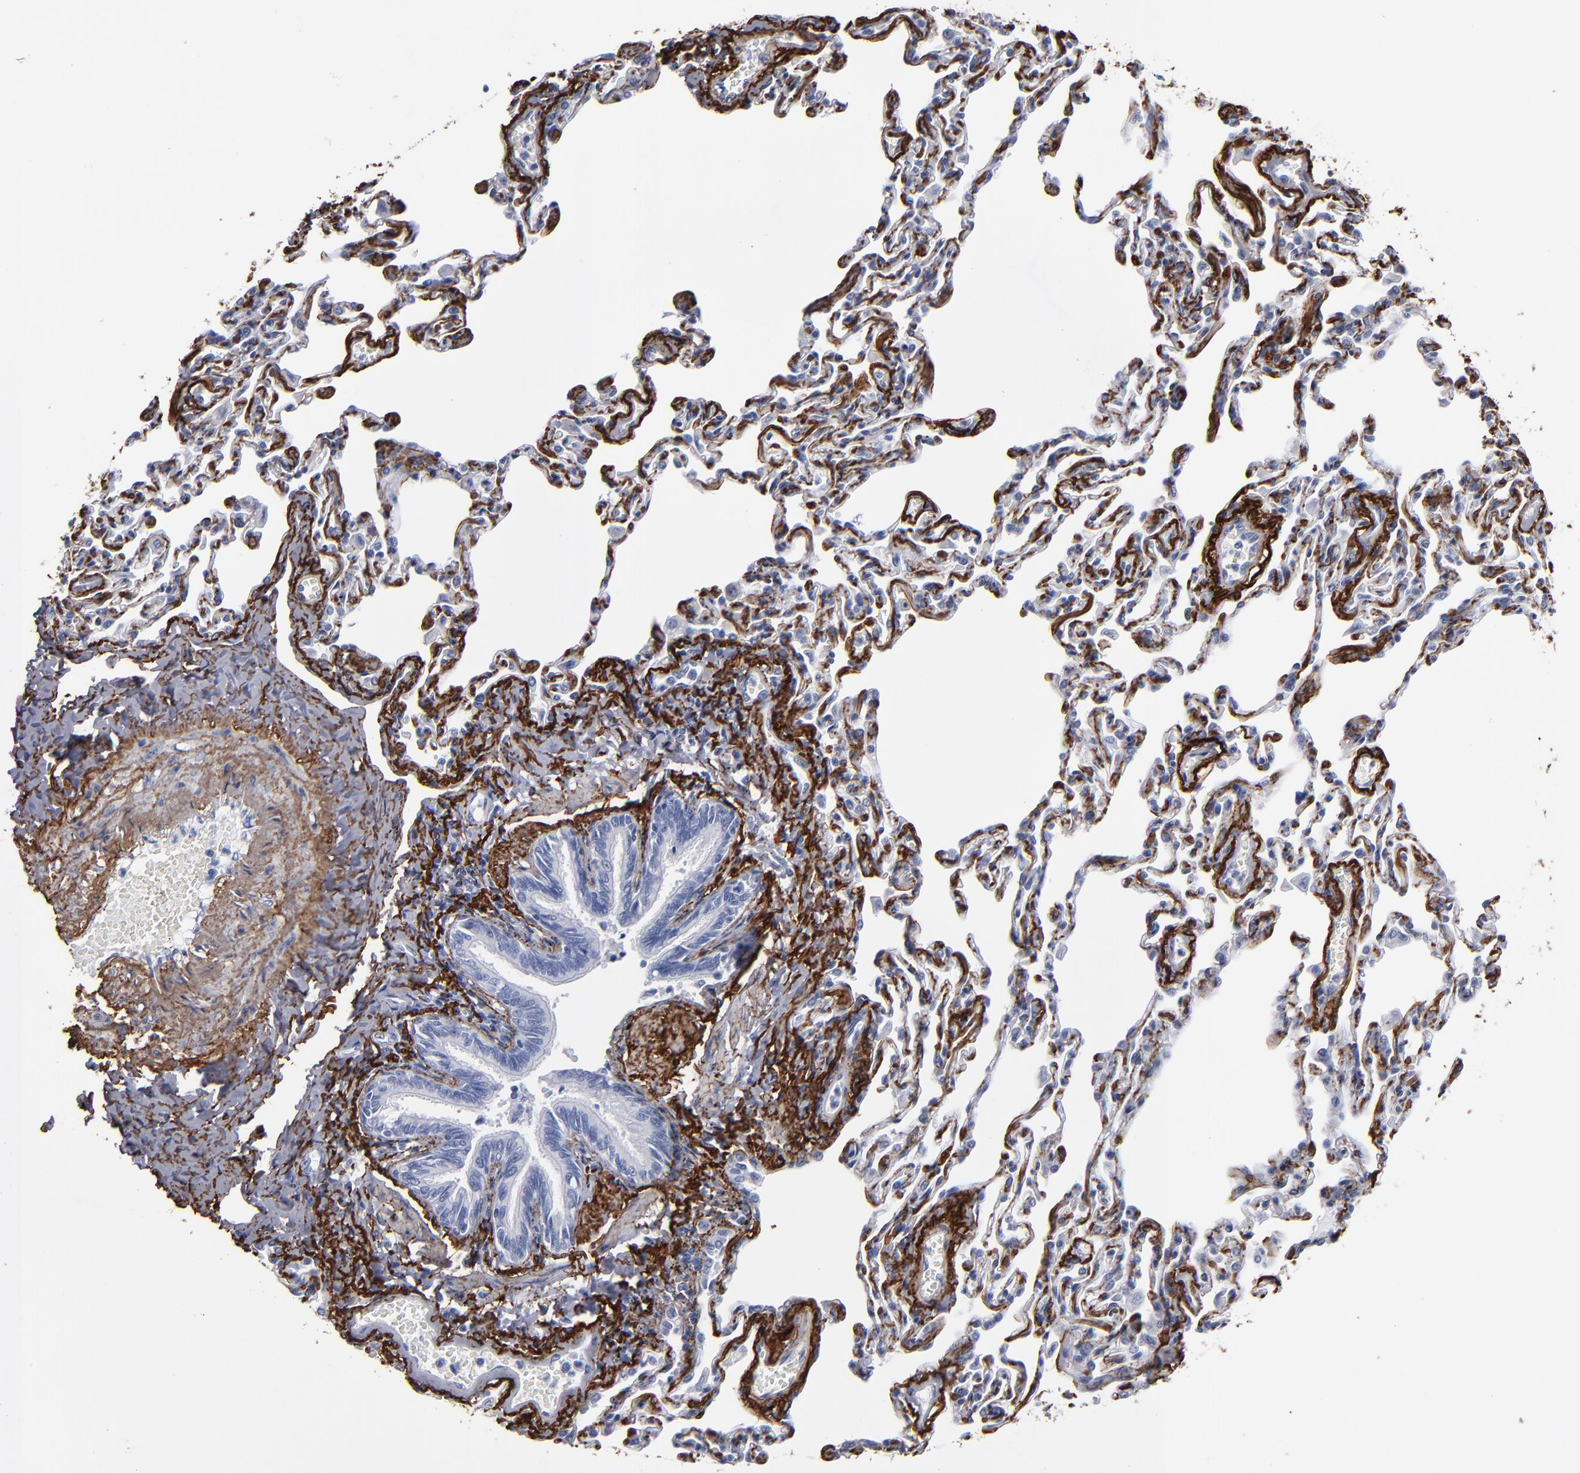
{"staining": {"intensity": "negative", "quantity": "none", "location": "none"}, "tissue": "bronchus", "cell_type": "Respiratory epithelial cells", "image_type": "normal", "snomed": [{"axis": "morphology", "description": "Normal tissue, NOS"}, {"axis": "topography", "description": "Lung"}], "caption": "Immunohistochemical staining of normal human bronchus demonstrates no significant expression in respiratory epithelial cells.", "gene": "EMILIN1", "patient": {"sex": "male", "age": 64}}